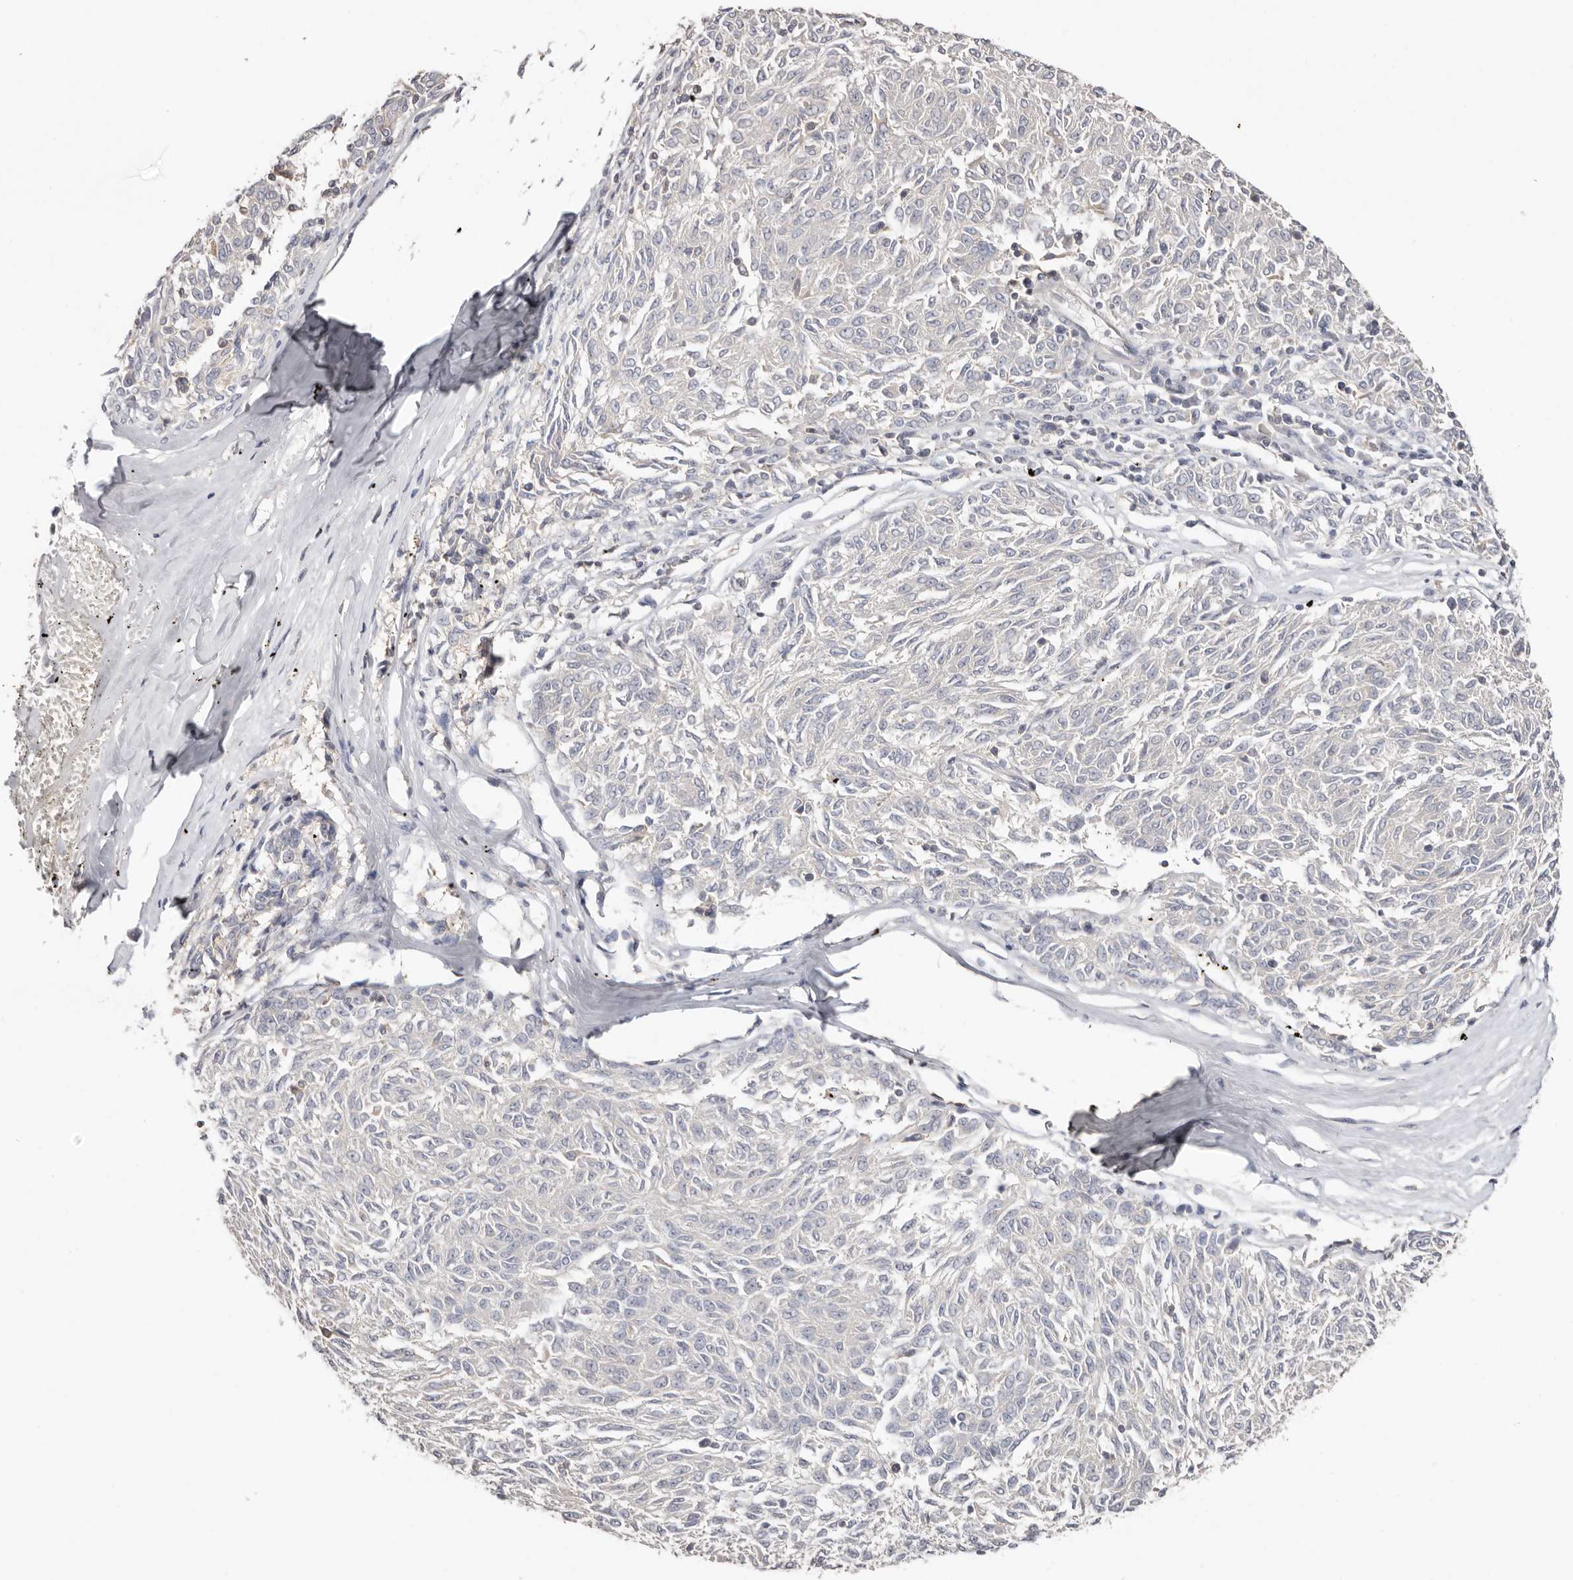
{"staining": {"intensity": "negative", "quantity": "none", "location": "none"}, "tissue": "melanoma", "cell_type": "Tumor cells", "image_type": "cancer", "snomed": [{"axis": "morphology", "description": "Malignant melanoma, NOS"}, {"axis": "topography", "description": "Skin"}], "caption": "High magnification brightfield microscopy of malignant melanoma stained with DAB (3,3'-diaminobenzidine) (brown) and counterstained with hematoxylin (blue): tumor cells show no significant staining.", "gene": "S100A14", "patient": {"sex": "female", "age": 72}}